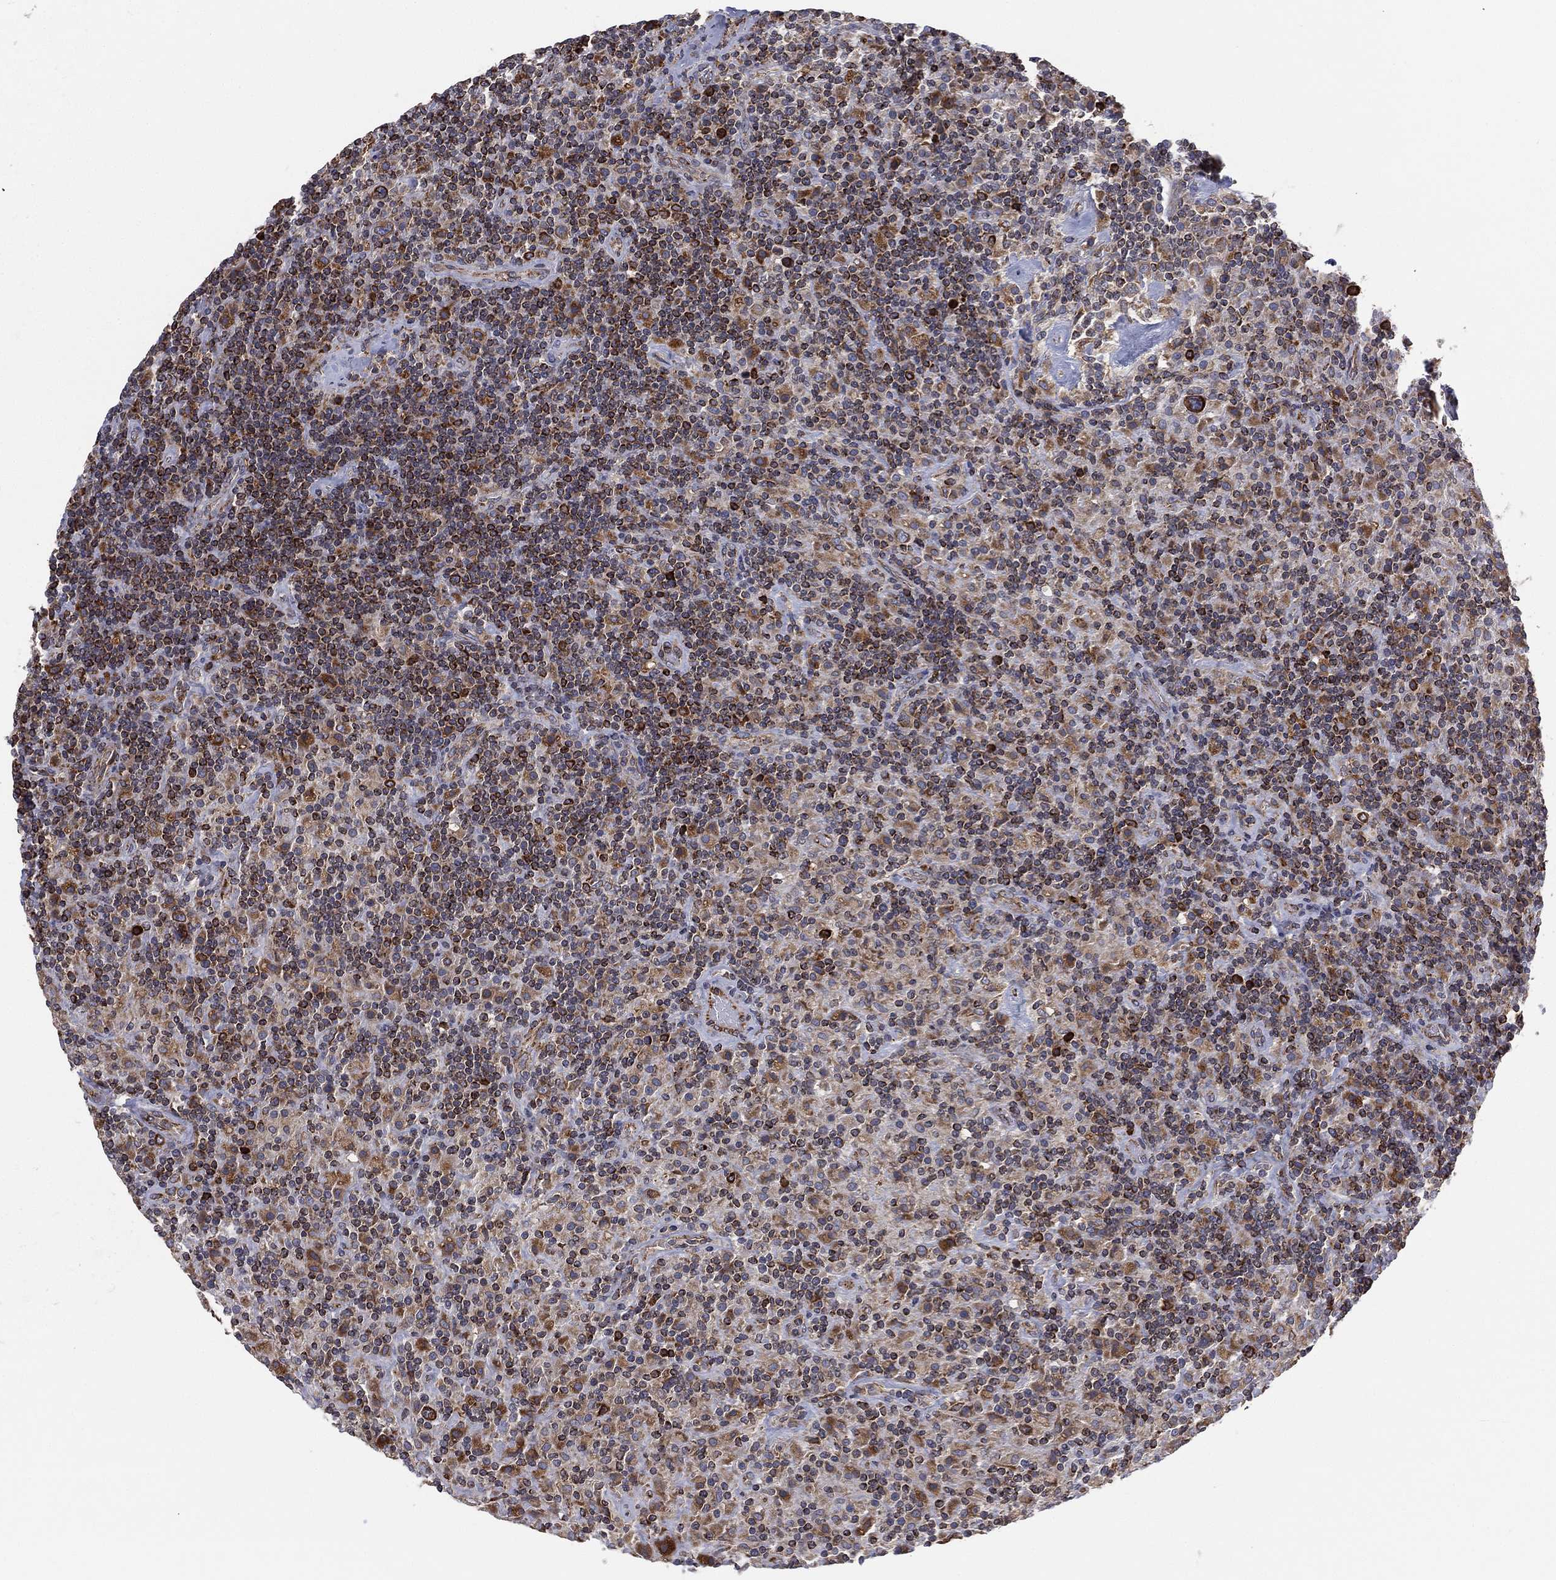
{"staining": {"intensity": "moderate", "quantity": "25%-75%", "location": "cytoplasmic/membranous"}, "tissue": "lymphoma", "cell_type": "Tumor cells", "image_type": "cancer", "snomed": [{"axis": "morphology", "description": "Hodgkin's disease, NOS"}, {"axis": "topography", "description": "Lymph node"}], "caption": "A brown stain labels moderate cytoplasmic/membranous positivity of a protein in human lymphoma tumor cells.", "gene": "CYB5B", "patient": {"sex": "male", "age": 70}}